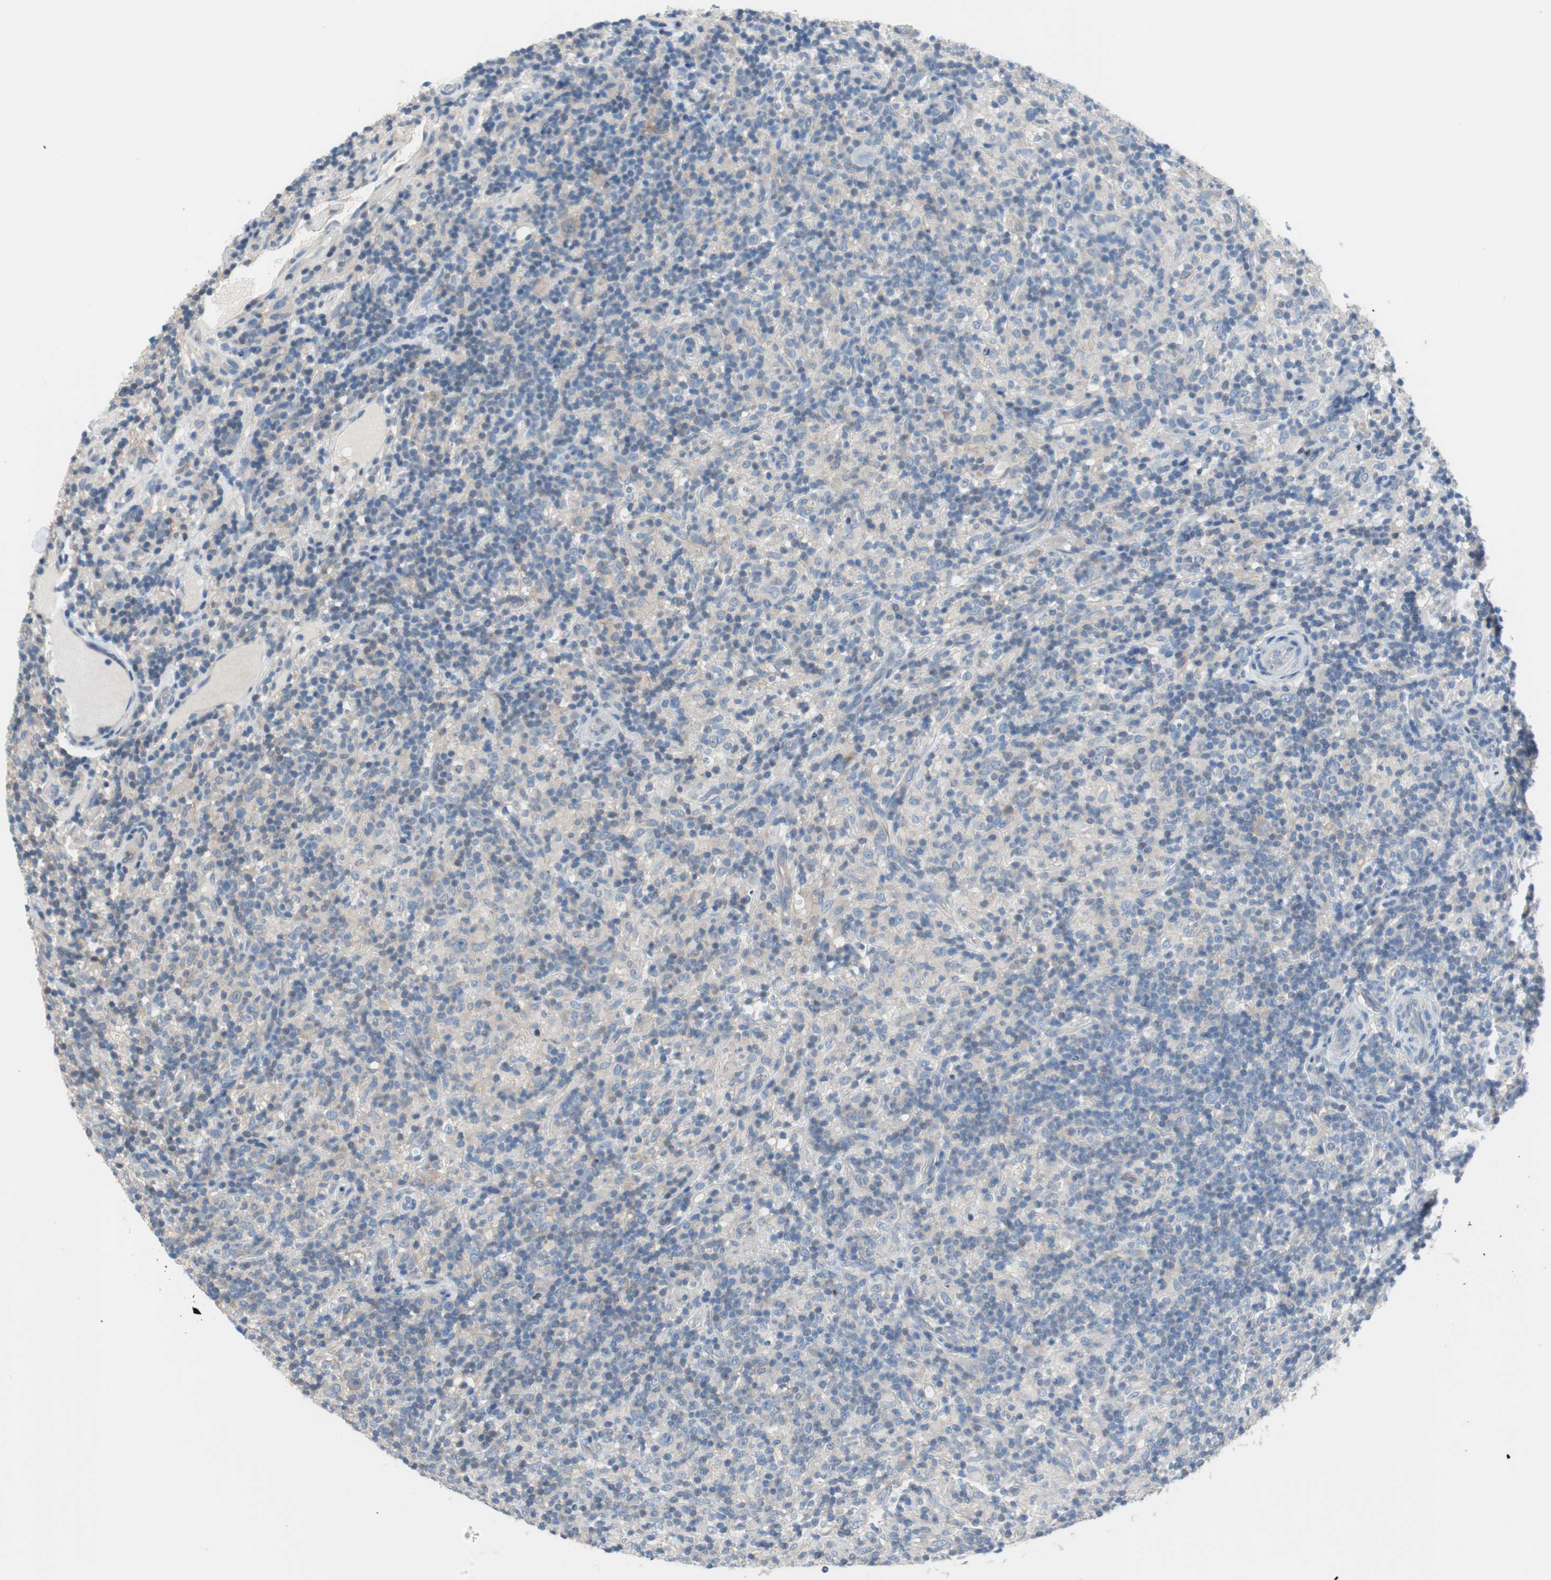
{"staining": {"intensity": "negative", "quantity": "none", "location": "none"}, "tissue": "lymphoma", "cell_type": "Tumor cells", "image_type": "cancer", "snomed": [{"axis": "morphology", "description": "Hodgkin's disease, NOS"}, {"axis": "topography", "description": "Lymph node"}], "caption": "This photomicrograph is of Hodgkin's disease stained with immunohistochemistry (IHC) to label a protein in brown with the nuclei are counter-stained blue. There is no staining in tumor cells. Nuclei are stained in blue.", "gene": "GLUL", "patient": {"sex": "male", "age": 70}}